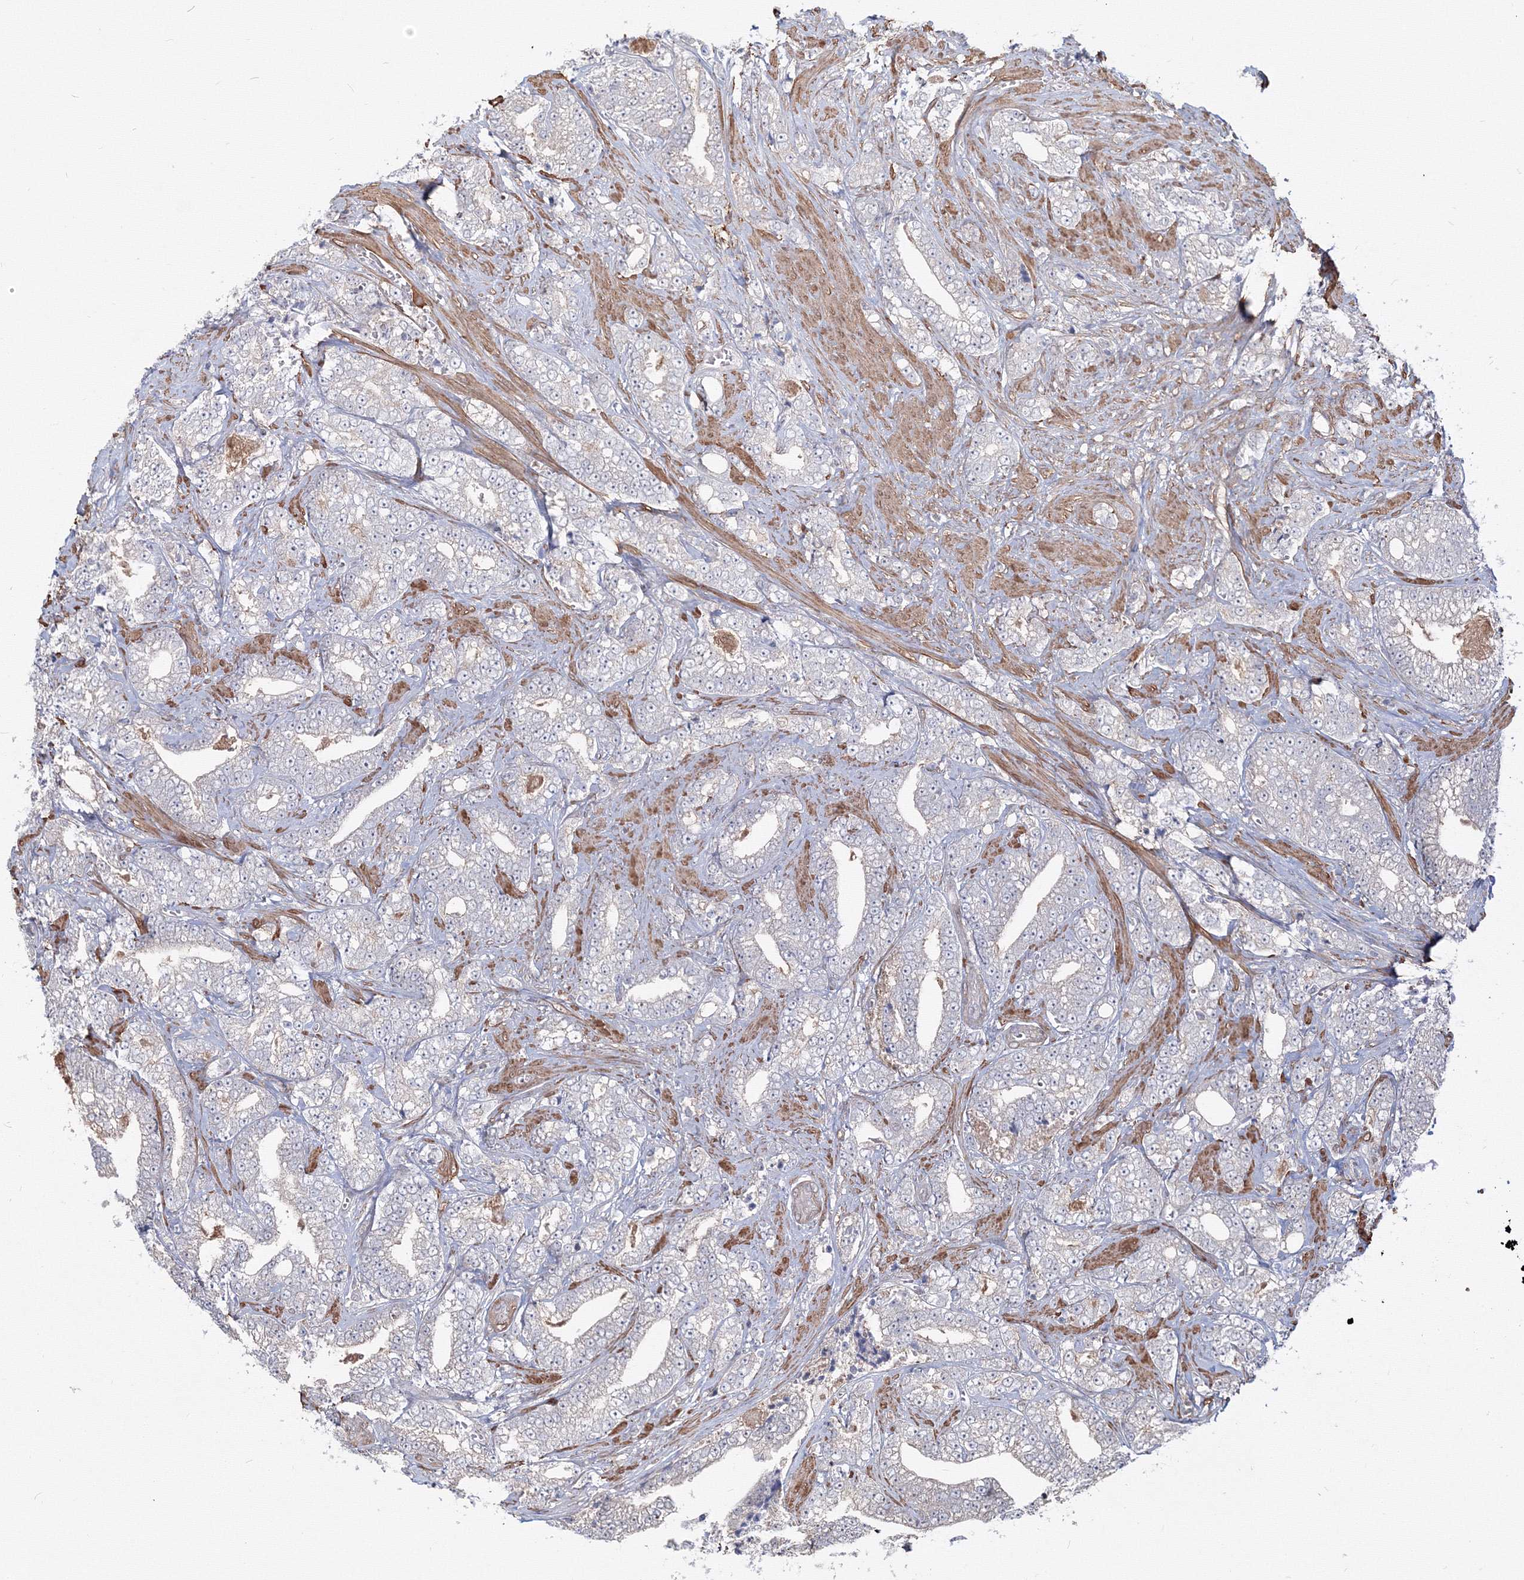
{"staining": {"intensity": "negative", "quantity": "none", "location": "none"}, "tissue": "prostate cancer", "cell_type": "Tumor cells", "image_type": "cancer", "snomed": [{"axis": "morphology", "description": "Adenocarcinoma, High grade"}, {"axis": "topography", "description": "Prostate and seminal vesicle, NOS"}], "caption": "High-grade adenocarcinoma (prostate) stained for a protein using immunohistochemistry shows no expression tumor cells.", "gene": "ARHGAP21", "patient": {"sex": "male", "age": 67}}